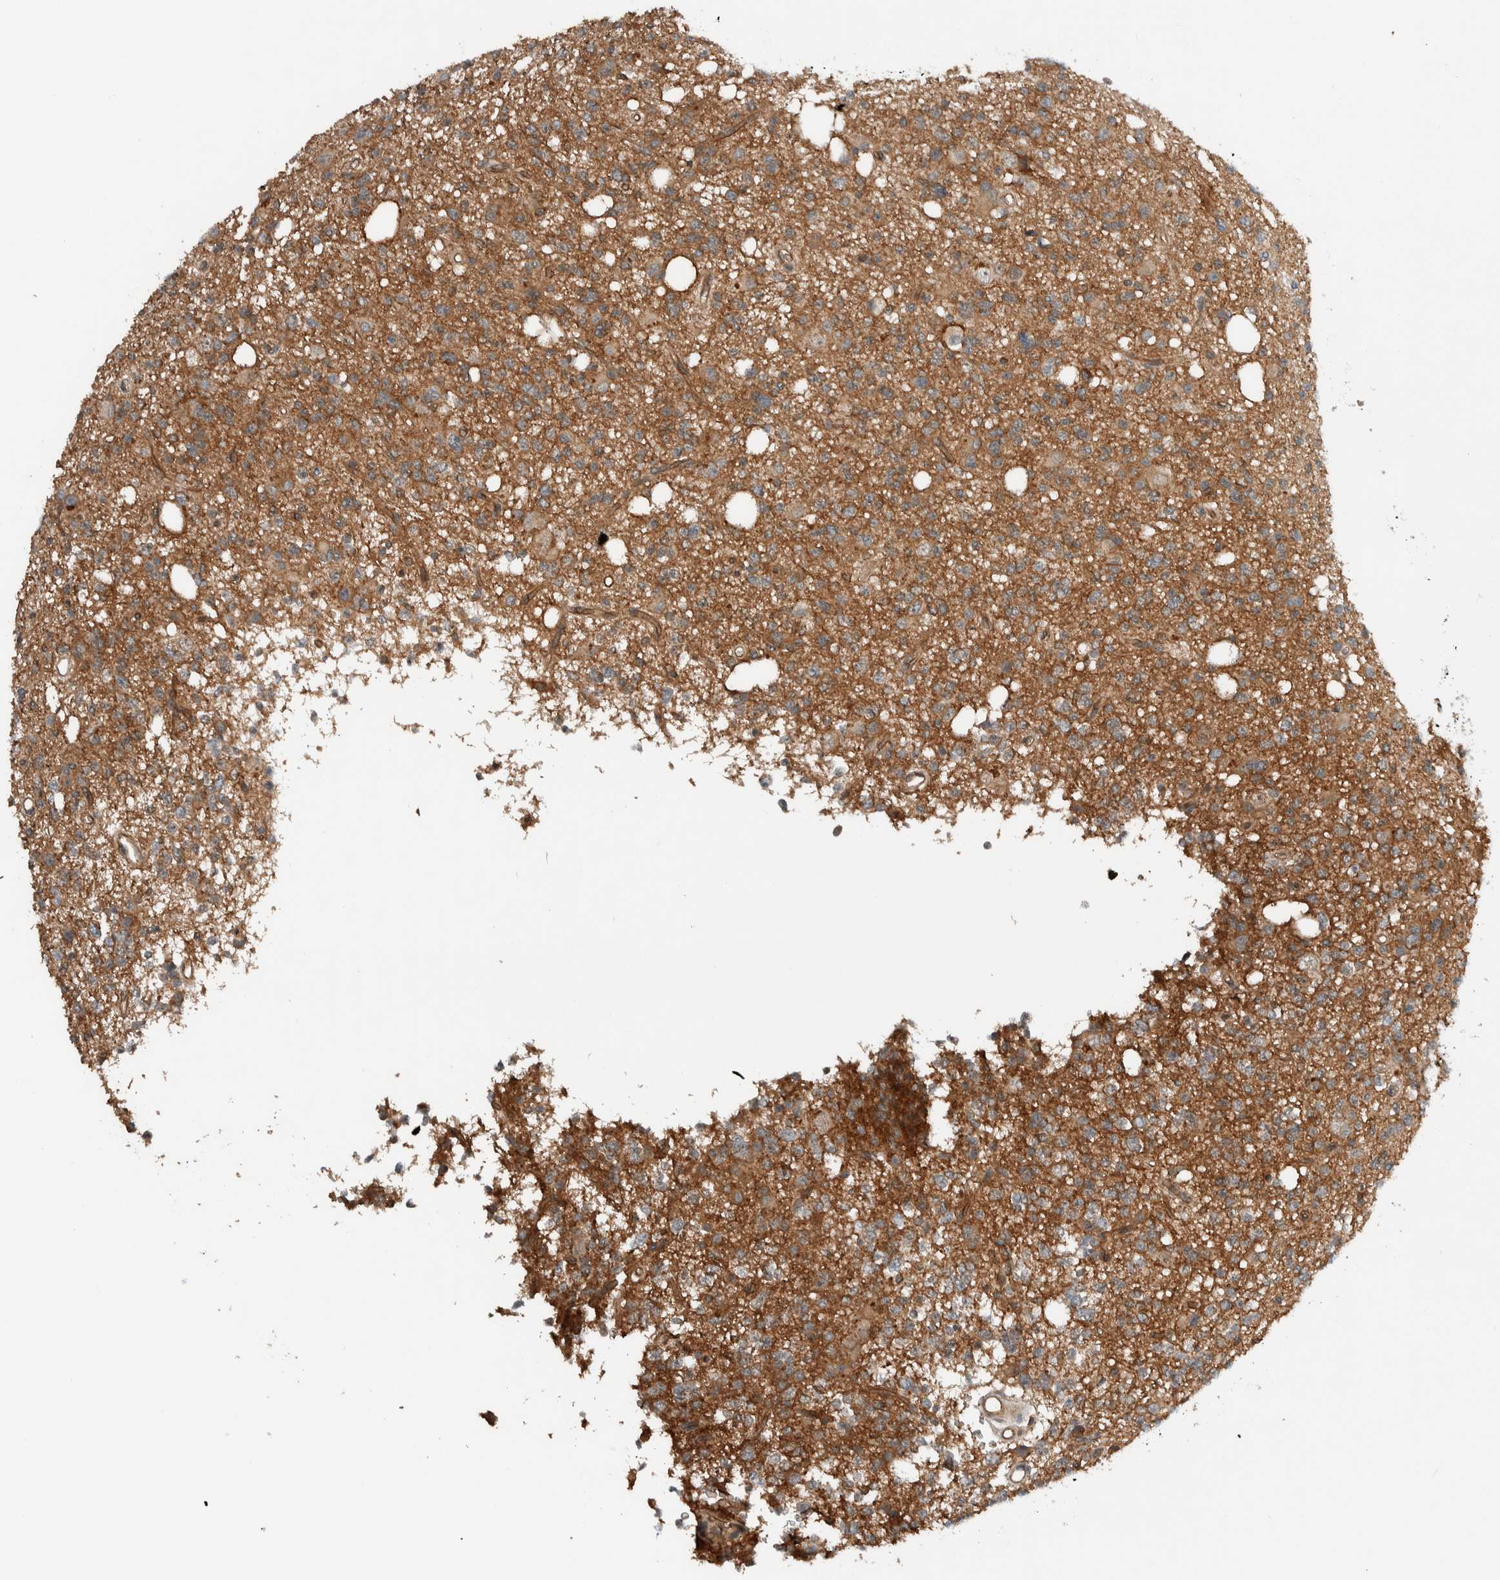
{"staining": {"intensity": "moderate", "quantity": ">75%", "location": "cytoplasmic/membranous"}, "tissue": "glioma", "cell_type": "Tumor cells", "image_type": "cancer", "snomed": [{"axis": "morphology", "description": "Glioma, malignant, High grade"}, {"axis": "topography", "description": "Brain"}], "caption": "Immunohistochemistry photomicrograph of human glioma stained for a protein (brown), which reveals medium levels of moderate cytoplasmic/membranous positivity in approximately >75% of tumor cells.", "gene": "ARMC7", "patient": {"sex": "female", "age": 62}}